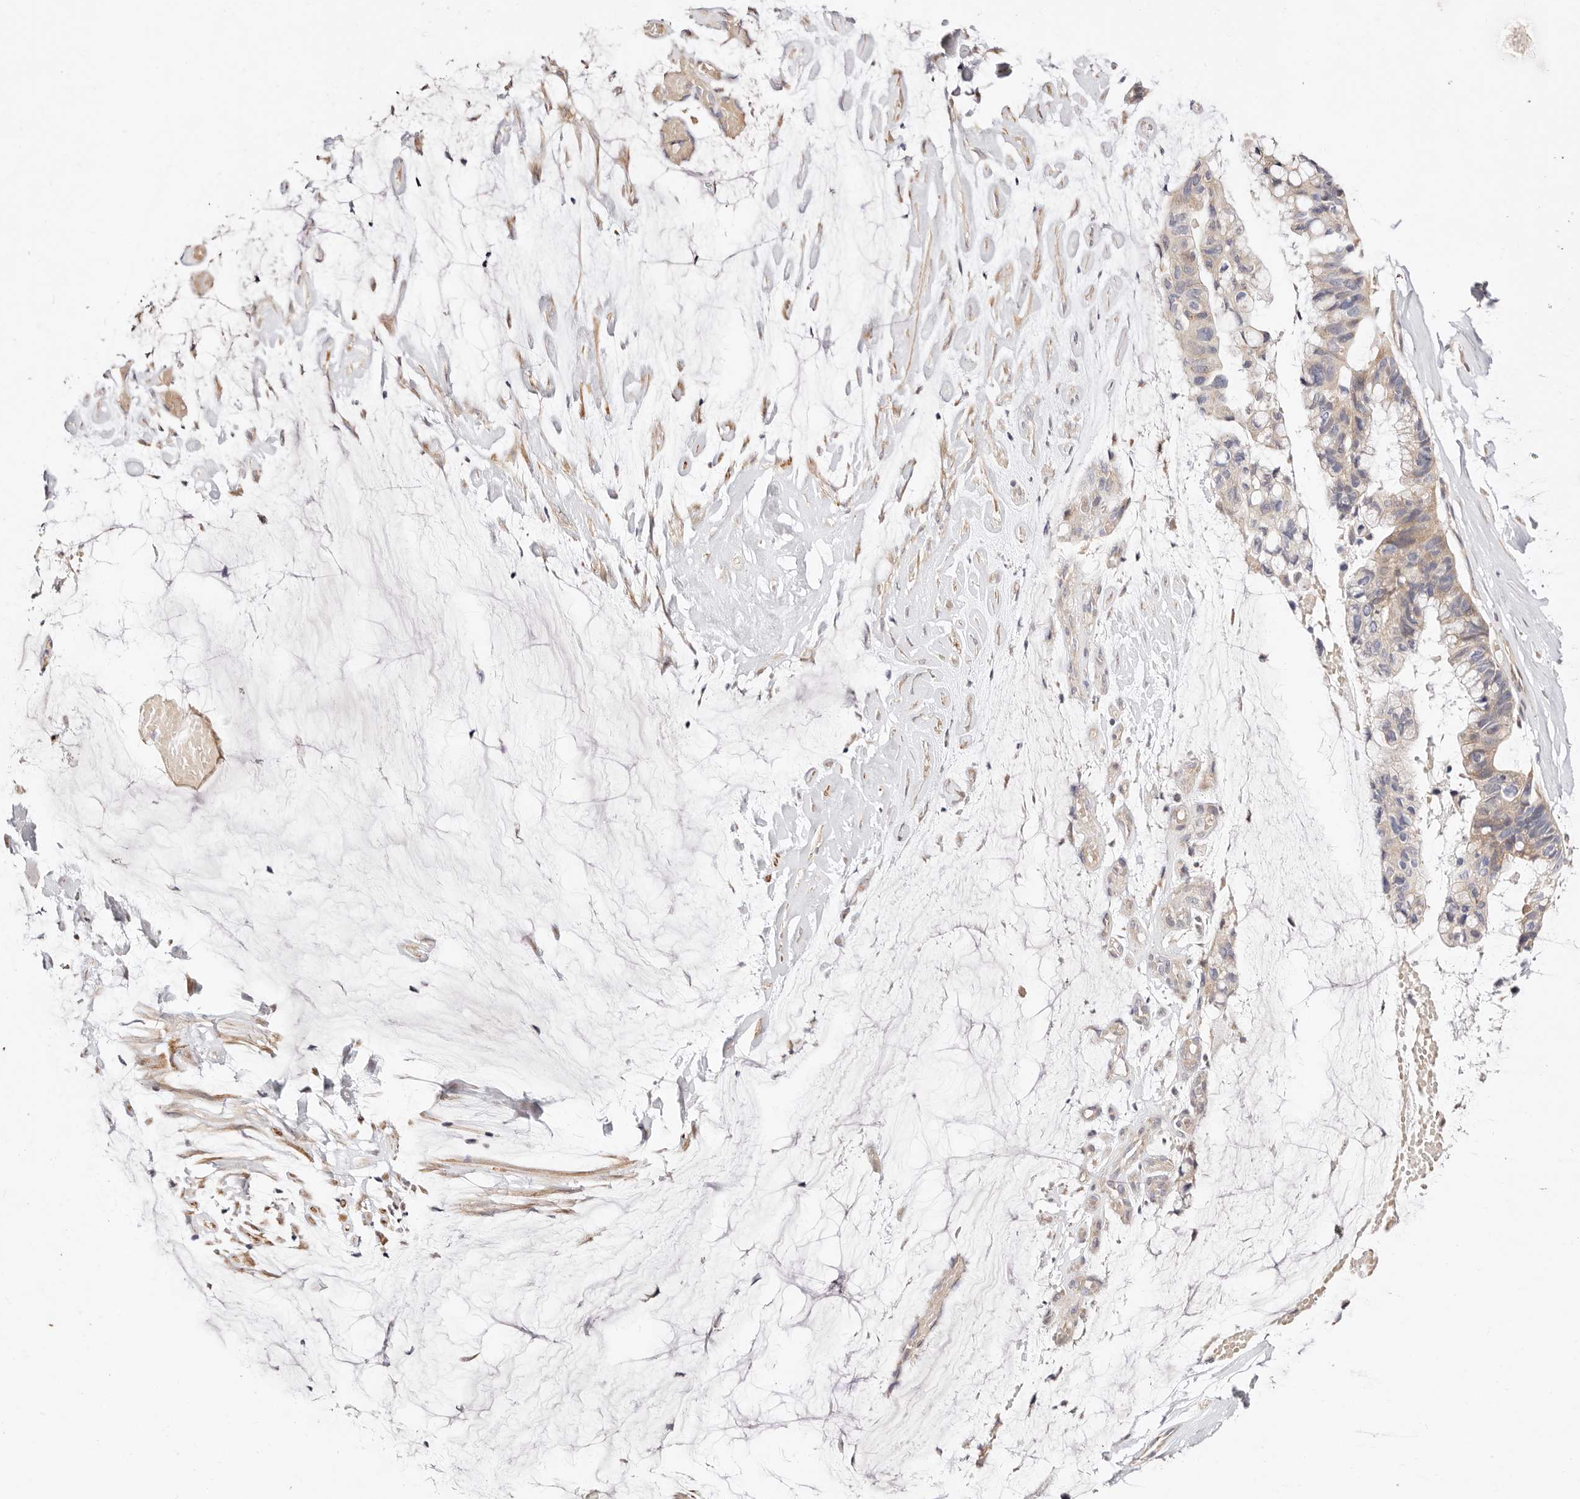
{"staining": {"intensity": "weak", "quantity": "25%-75%", "location": "cytoplasmic/membranous"}, "tissue": "ovarian cancer", "cell_type": "Tumor cells", "image_type": "cancer", "snomed": [{"axis": "morphology", "description": "Cystadenocarcinoma, mucinous, NOS"}, {"axis": "topography", "description": "Ovary"}], "caption": "High-power microscopy captured an immunohistochemistry (IHC) histopathology image of mucinous cystadenocarcinoma (ovarian), revealing weak cytoplasmic/membranous expression in about 25%-75% of tumor cells.", "gene": "MAPK1", "patient": {"sex": "female", "age": 39}}